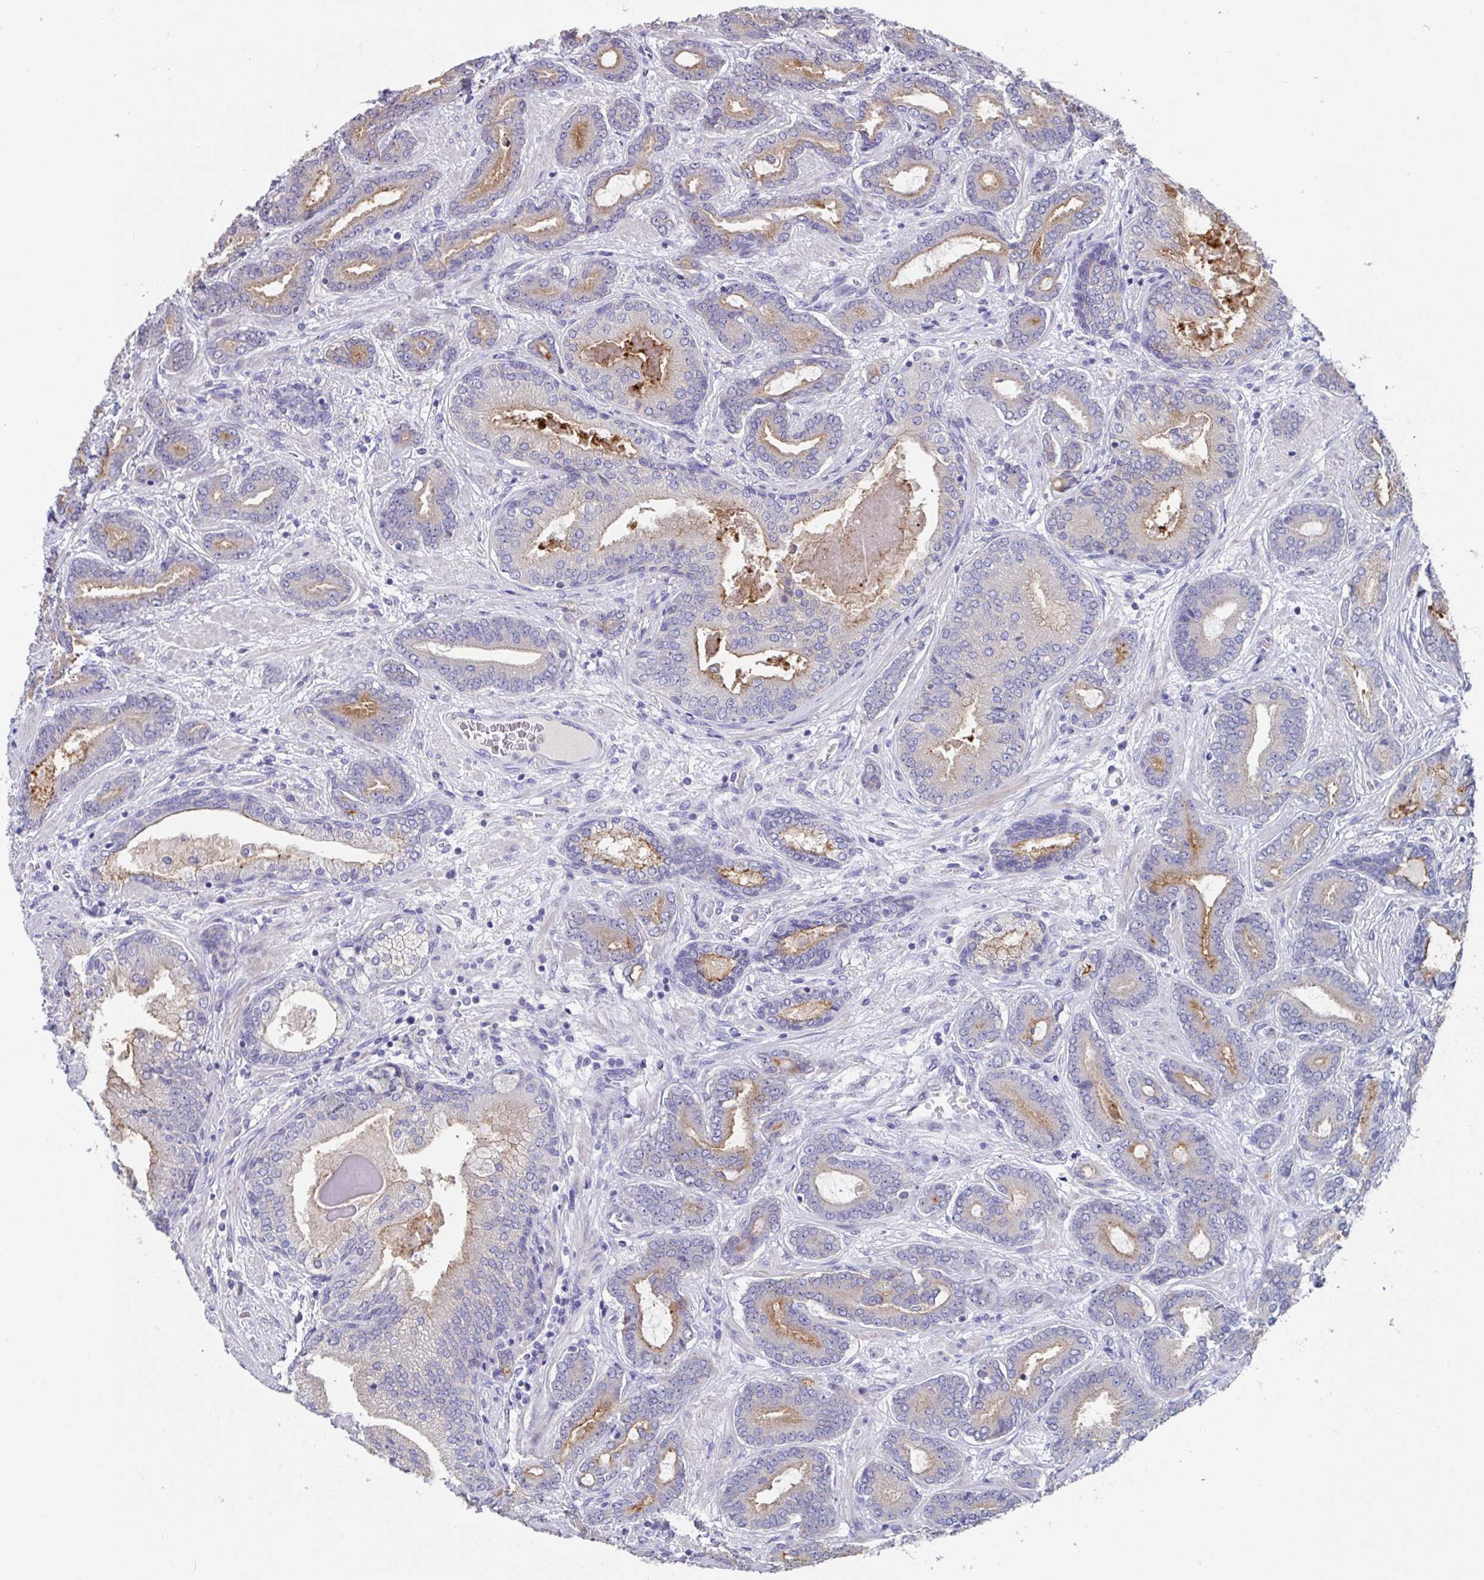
{"staining": {"intensity": "moderate", "quantity": "<25%", "location": "cytoplasmic/membranous"}, "tissue": "prostate cancer", "cell_type": "Tumor cells", "image_type": "cancer", "snomed": [{"axis": "morphology", "description": "Adenocarcinoma, High grade"}, {"axis": "topography", "description": "Prostate"}], "caption": "About <25% of tumor cells in human prostate cancer (high-grade adenocarcinoma) reveal moderate cytoplasmic/membranous protein expression as visualized by brown immunohistochemical staining.", "gene": "SLC44A4", "patient": {"sex": "male", "age": 62}}